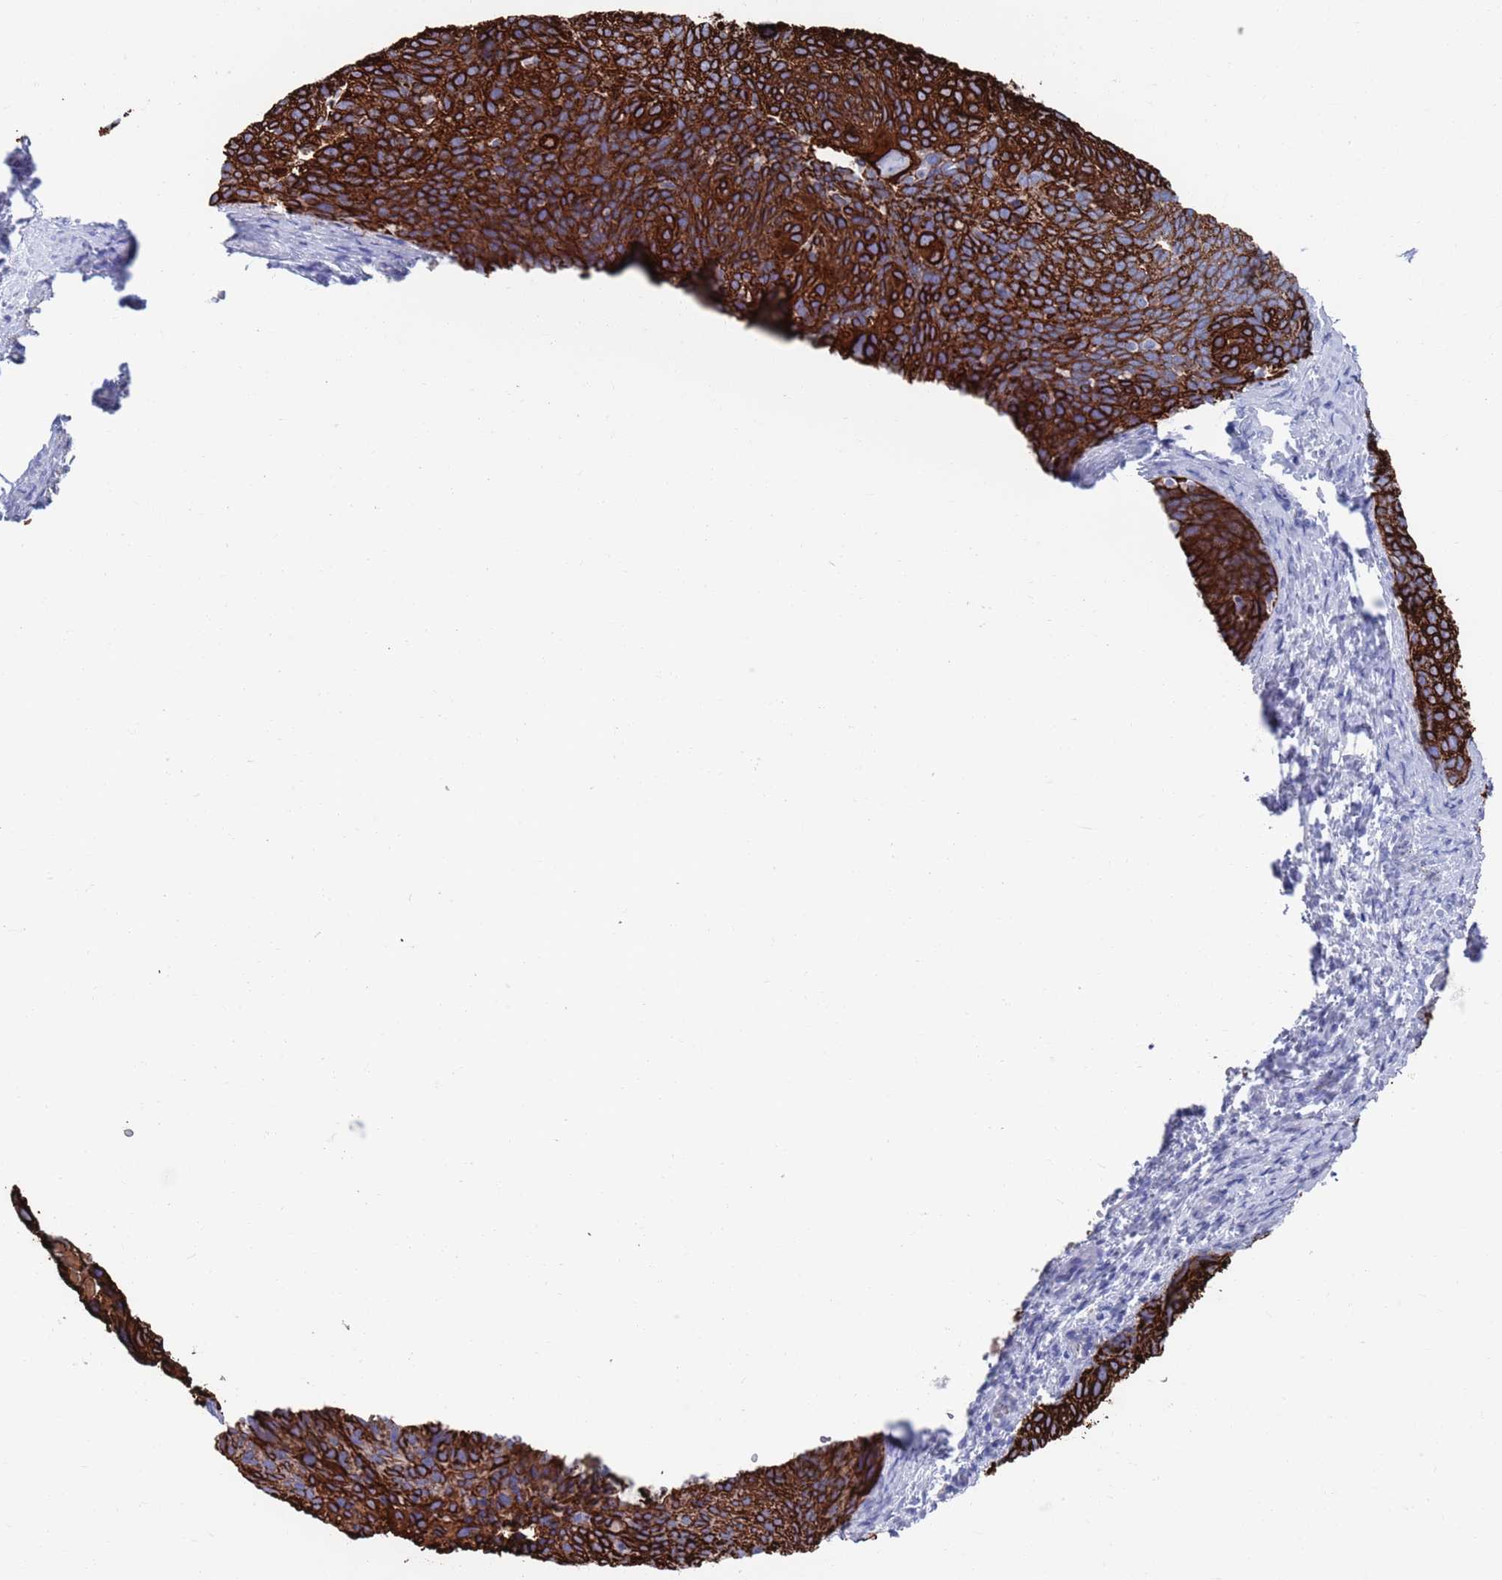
{"staining": {"intensity": "strong", "quantity": ">75%", "location": "cytoplasmic/membranous"}, "tissue": "cervical cancer", "cell_type": "Tumor cells", "image_type": "cancer", "snomed": [{"axis": "morphology", "description": "Squamous cell carcinoma, NOS"}, {"axis": "topography", "description": "Cervix"}], "caption": "Immunohistochemistry staining of cervical squamous cell carcinoma, which shows high levels of strong cytoplasmic/membranous staining in about >75% of tumor cells indicating strong cytoplasmic/membranous protein staining. The staining was performed using DAB (3,3'-diaminobenzidine) (brown) for protein detection and nuclei were counterstained in hematoxylin (blue).", "gene": "MTMR2", "patient": {"sex": "female", "age": 80}}